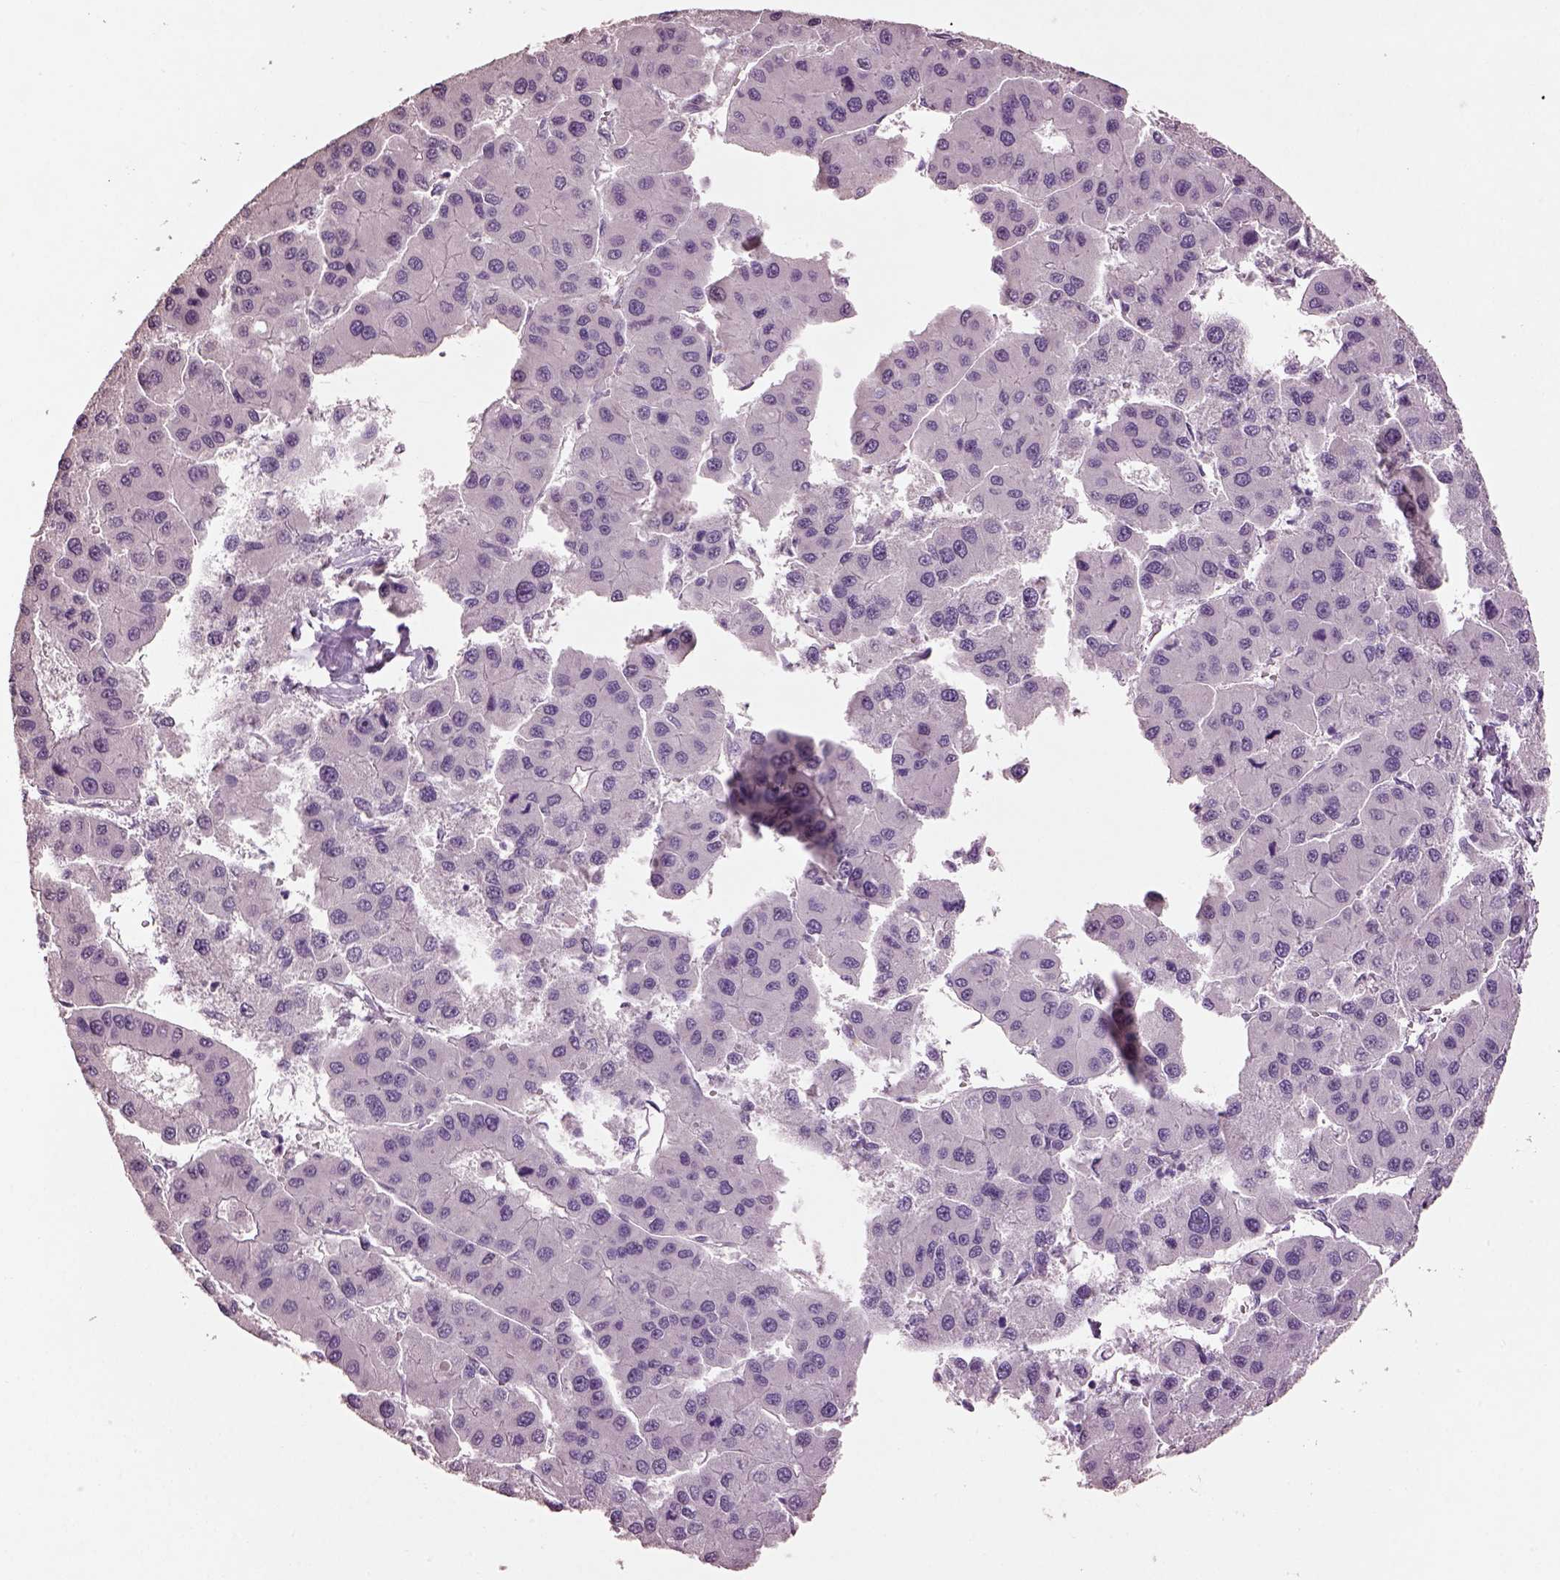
{"staining": {"intensity": "negative", "quantity": "none", "location": "none"}, "tissue": "liver cancer", "cell_type": "Tumor cells", "image_type": "cancer", "snomed": [{"axis": "morphology", "description": "Carcinoma, Hepatocellular, NOS"}, {"axis": "topography", "description": "Liver"}], "caption": "A high-resolution micrograph shows immunohistochemistry staining of liver hepatocellular carcinoma, which displays no significant expression in tumor cells. (DAB immunohistochemistry (IHC), high magnification).", "gene": "KCNIP3", "patient": {"sex": "male", "age": 73}}